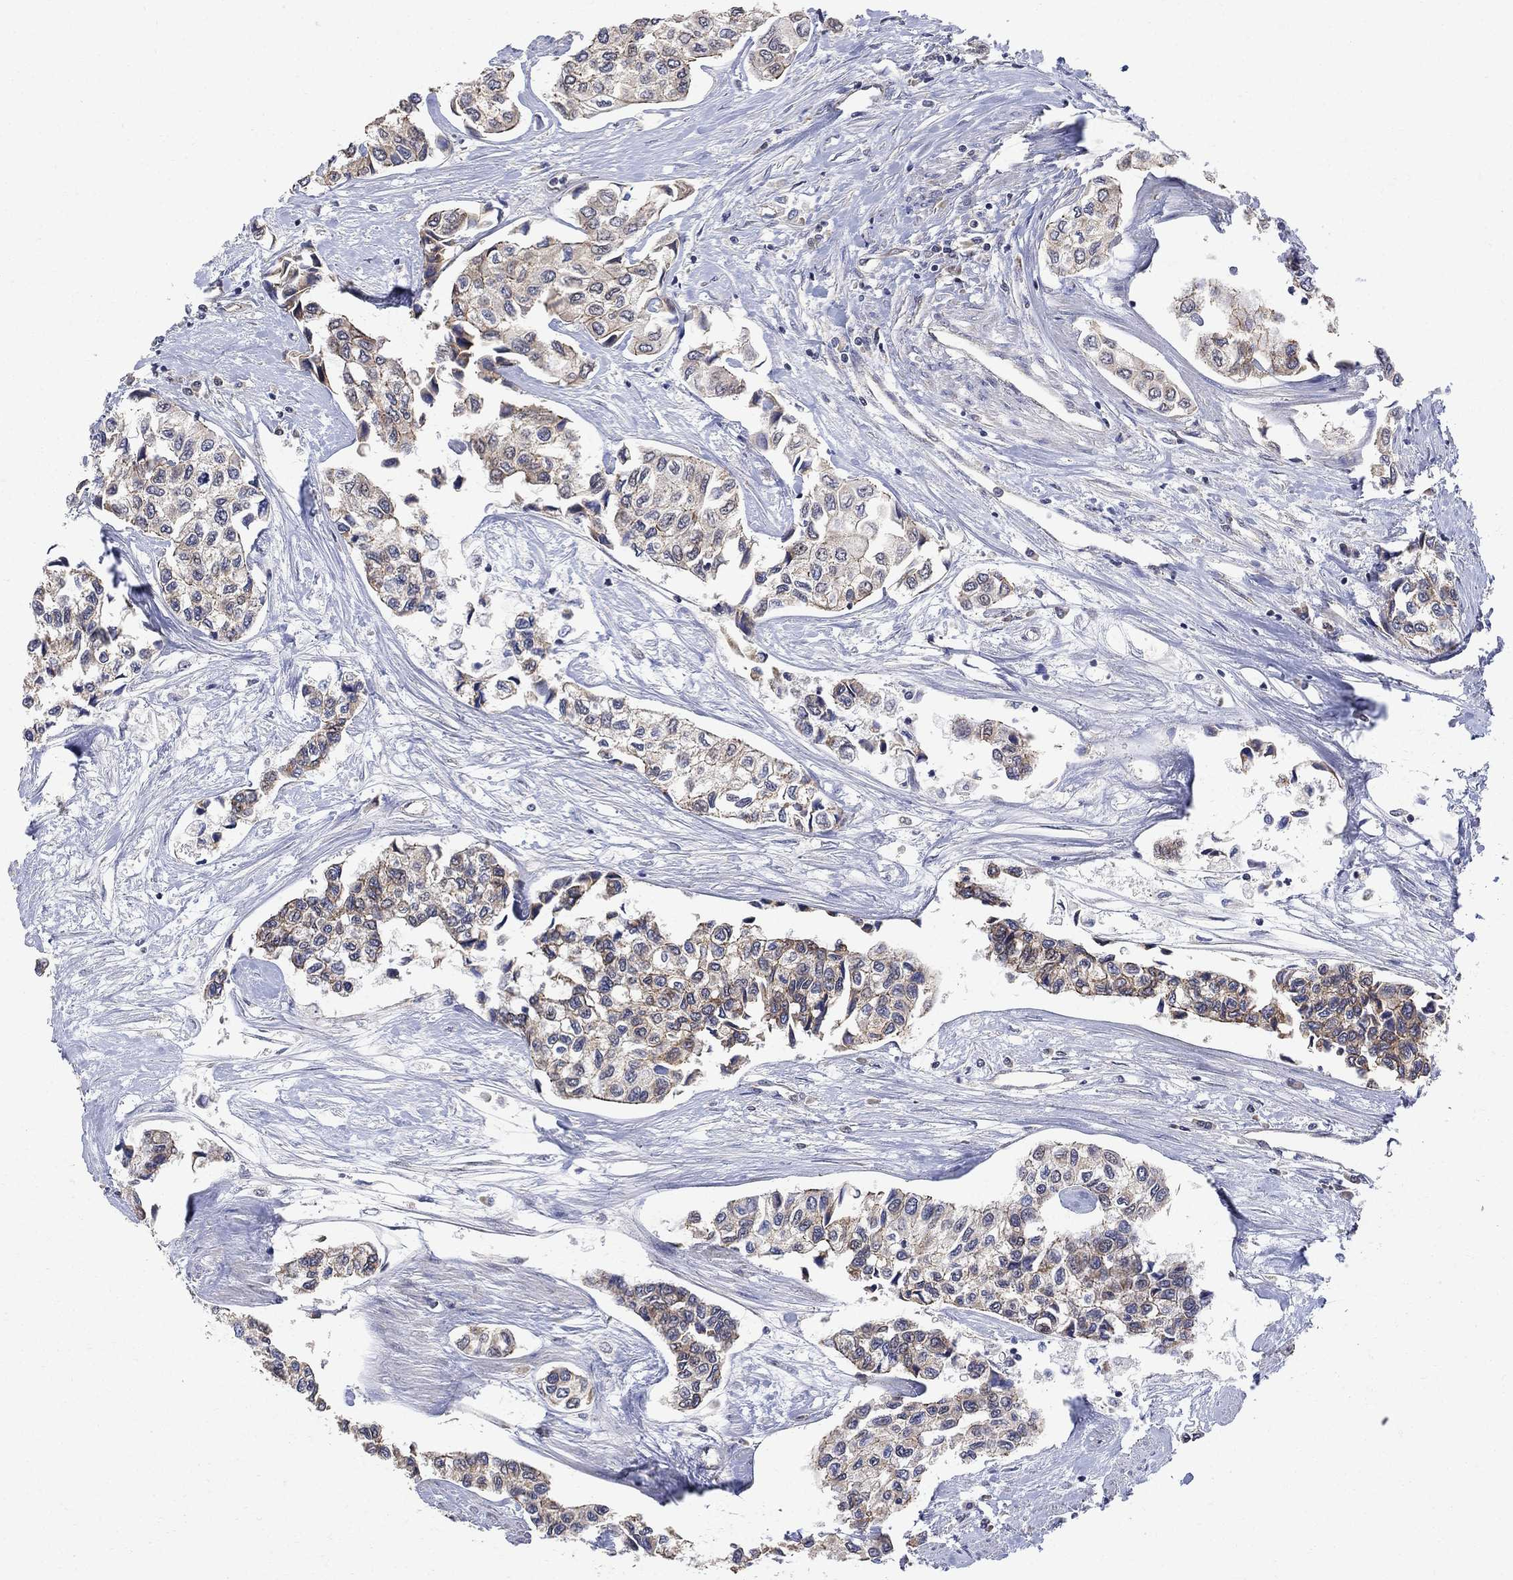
{"staining": {"intensity": "moderate", "quantity": "25%-75%", "location": "cytoplasmic/membranous"}, "tissue": "urothelial cancer", "cell_type": "Tumor cells", "image_type": "cancer", "snomed": [{"axis": "morphology", "description": "Urothelial carcinoma, High grade"}, {"axis": "topography", "description": "Urinary bladder"}], "caption": "An immunohistochemistry (IHC) photomicrograph of neoplastic tissue is shown. Protein staining in brown highlights moderate cytoplasmic/membranous positivity in urothelial cancer within tumor cells.", "gene": "ANKRA2", "patient": {"sex": "male", "age": 73}}